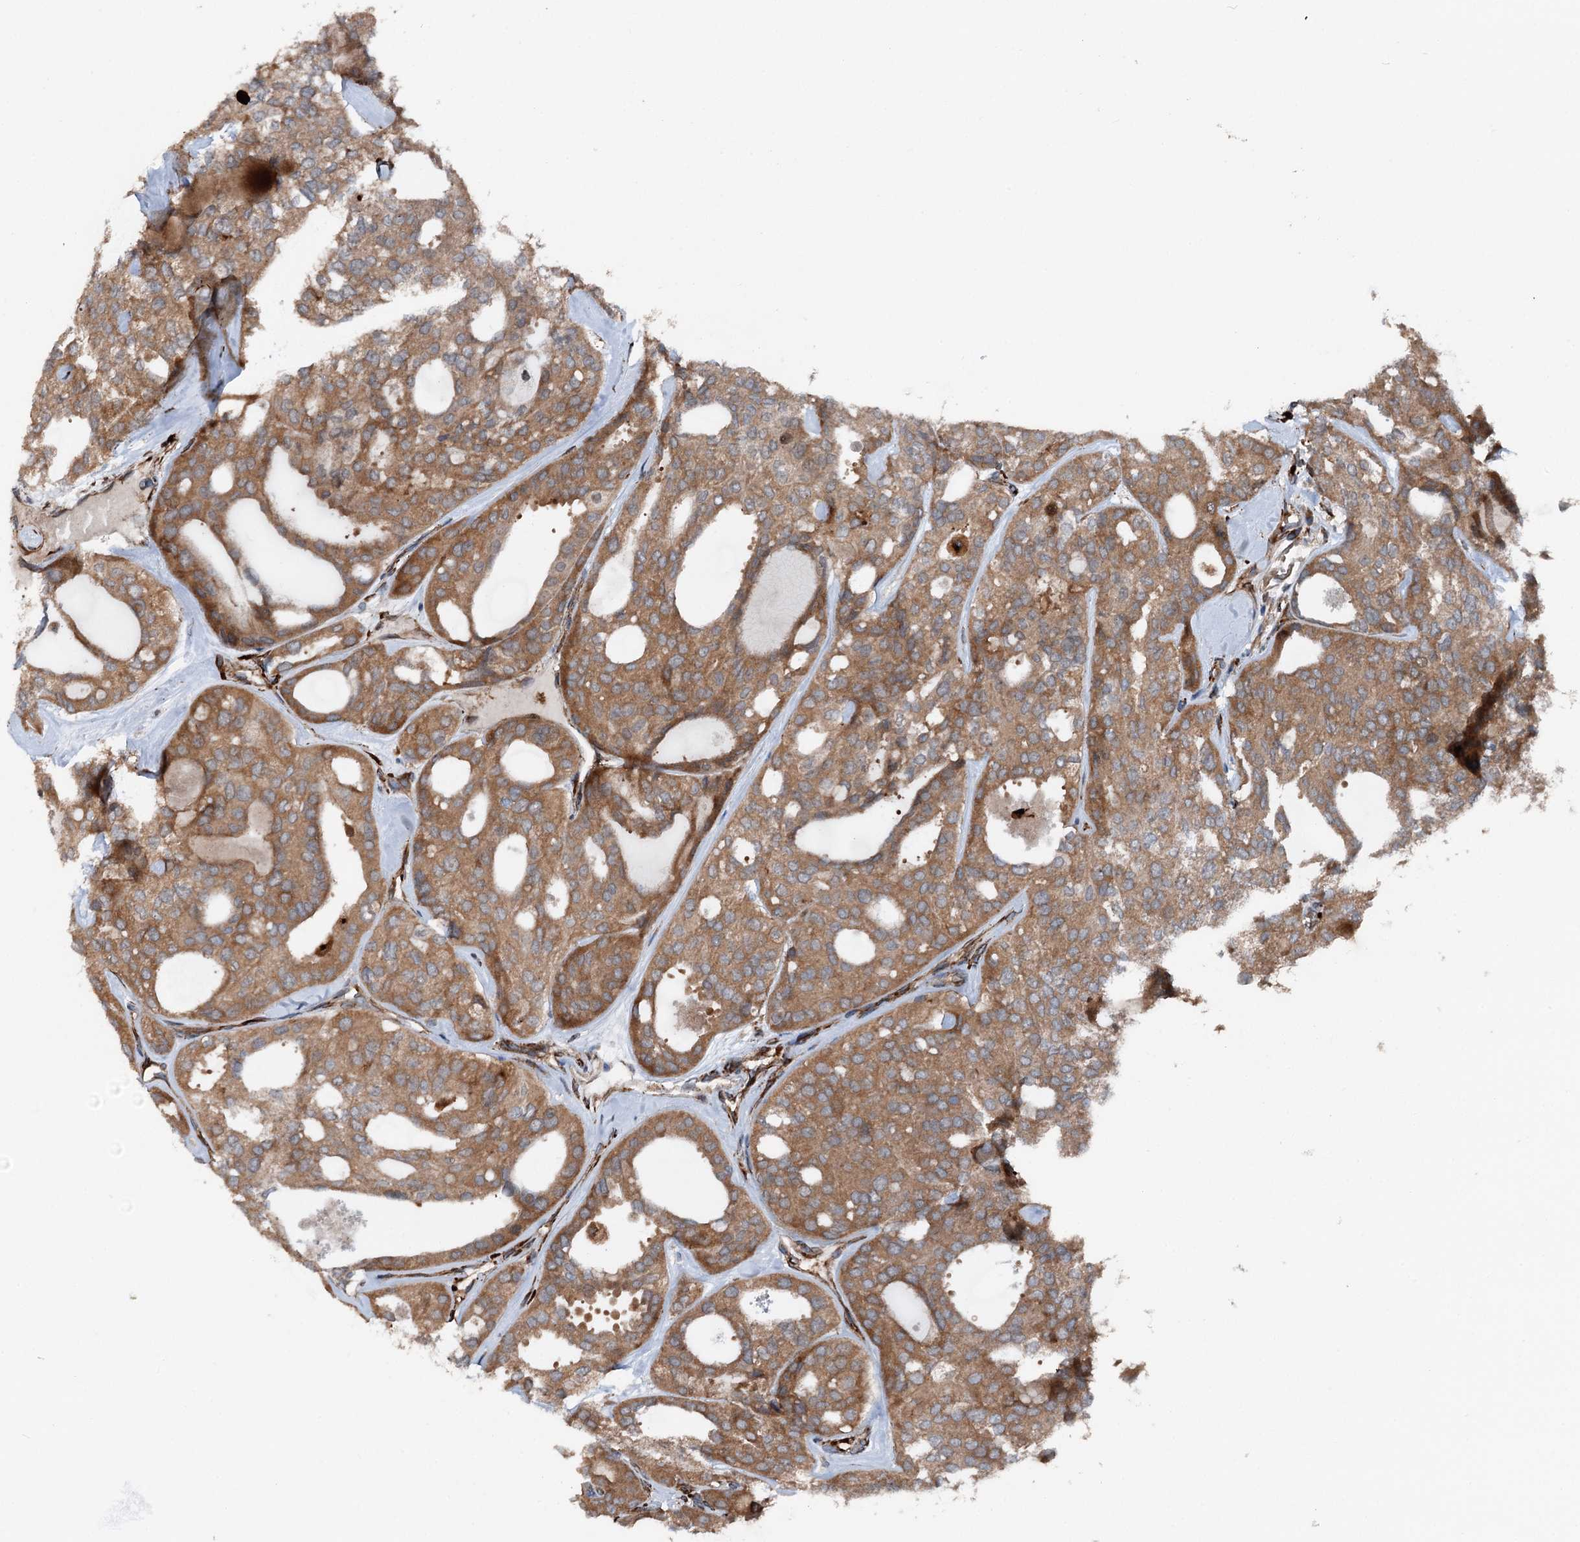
{"staining": {"intensity": "moderate", "quantity": ">75%", "location": "cytoplasmic/membranous"}, "tissue": "thyroid cancer", "cell_type": "Tumor cells", "image_type": "cancer", "snomed": [{"axis": "morphology", "description": "Follicular adenoma carcinoma, NOS"}, {"axis": "topography", "description": "Thyroid gland"}], "caption": "Immunohistochemistry (IHC) micrograph of neoplastic tissue: follicular adenoma carcinoma (thyroid) stained using immunohistochemistry reveals medium levels of moderate protein expression localized specifically in the cytoplasmic/membranous of tumor cells, appearing as a cytoplasmic/membranous brown color.", "gene": "DDIAS", "patient": {"sex": "male", "age": 75}}